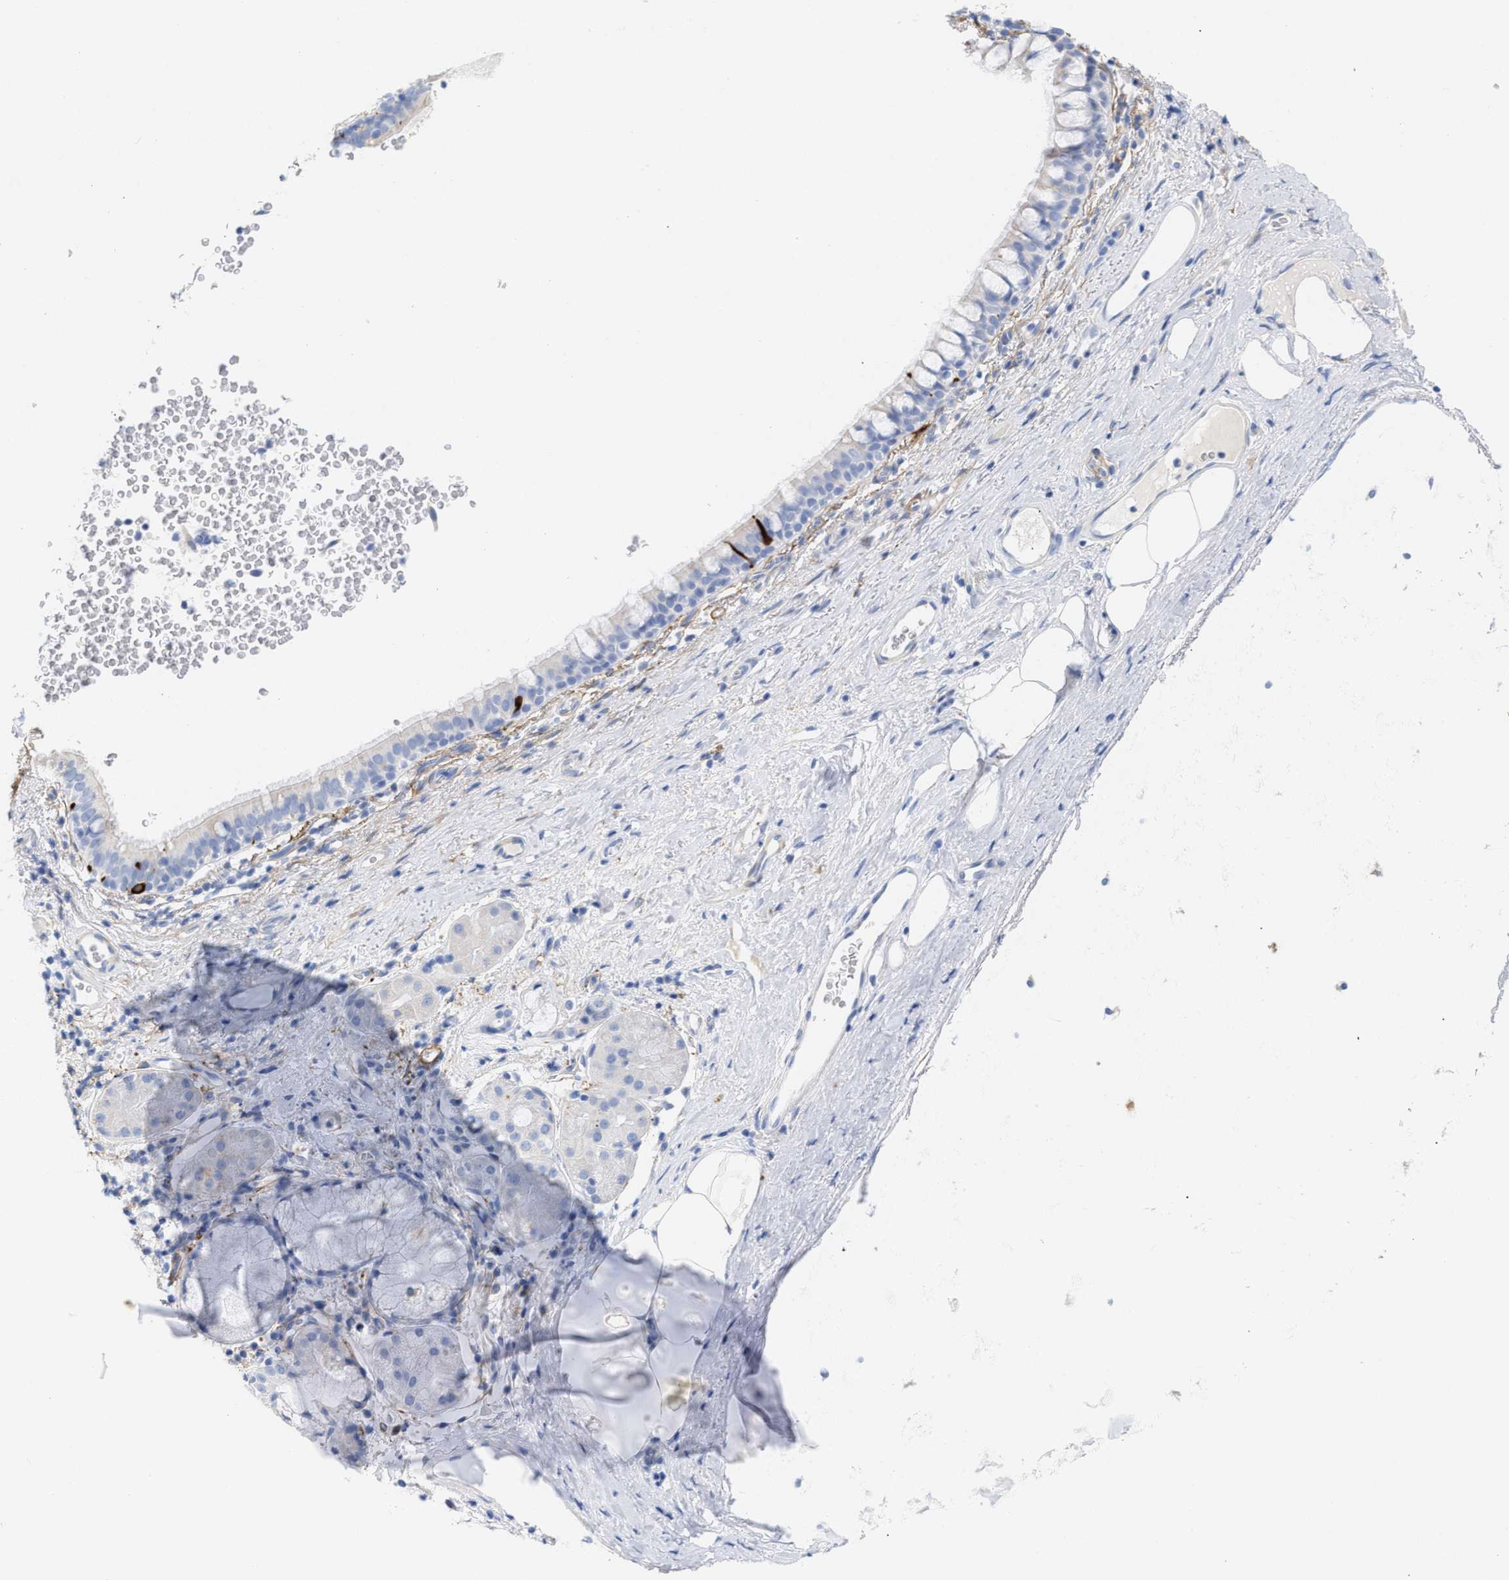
{"staining": {"intensity": "negative", "quantity": "none", "location": "none"}, "tissue": "bronchus", "cell_type": "Respiratory epithelial cells", "image_type": "normal", "snomed": [{"axis": "morphology", "description": "Normal tissue, NOS"}, {"axis": "morphology", "description": "Inflammation, NOS"}, {"axis": "topography", "description": "Cartilage tissue"}, {"axis": "topography", "description": "Bronchus"}], "caption": "Respiratory epithelial cells show no significant staining in unremarkable bronchus.", "gene": "AMPH", "patient": {"sex": "male", "age": 77}}